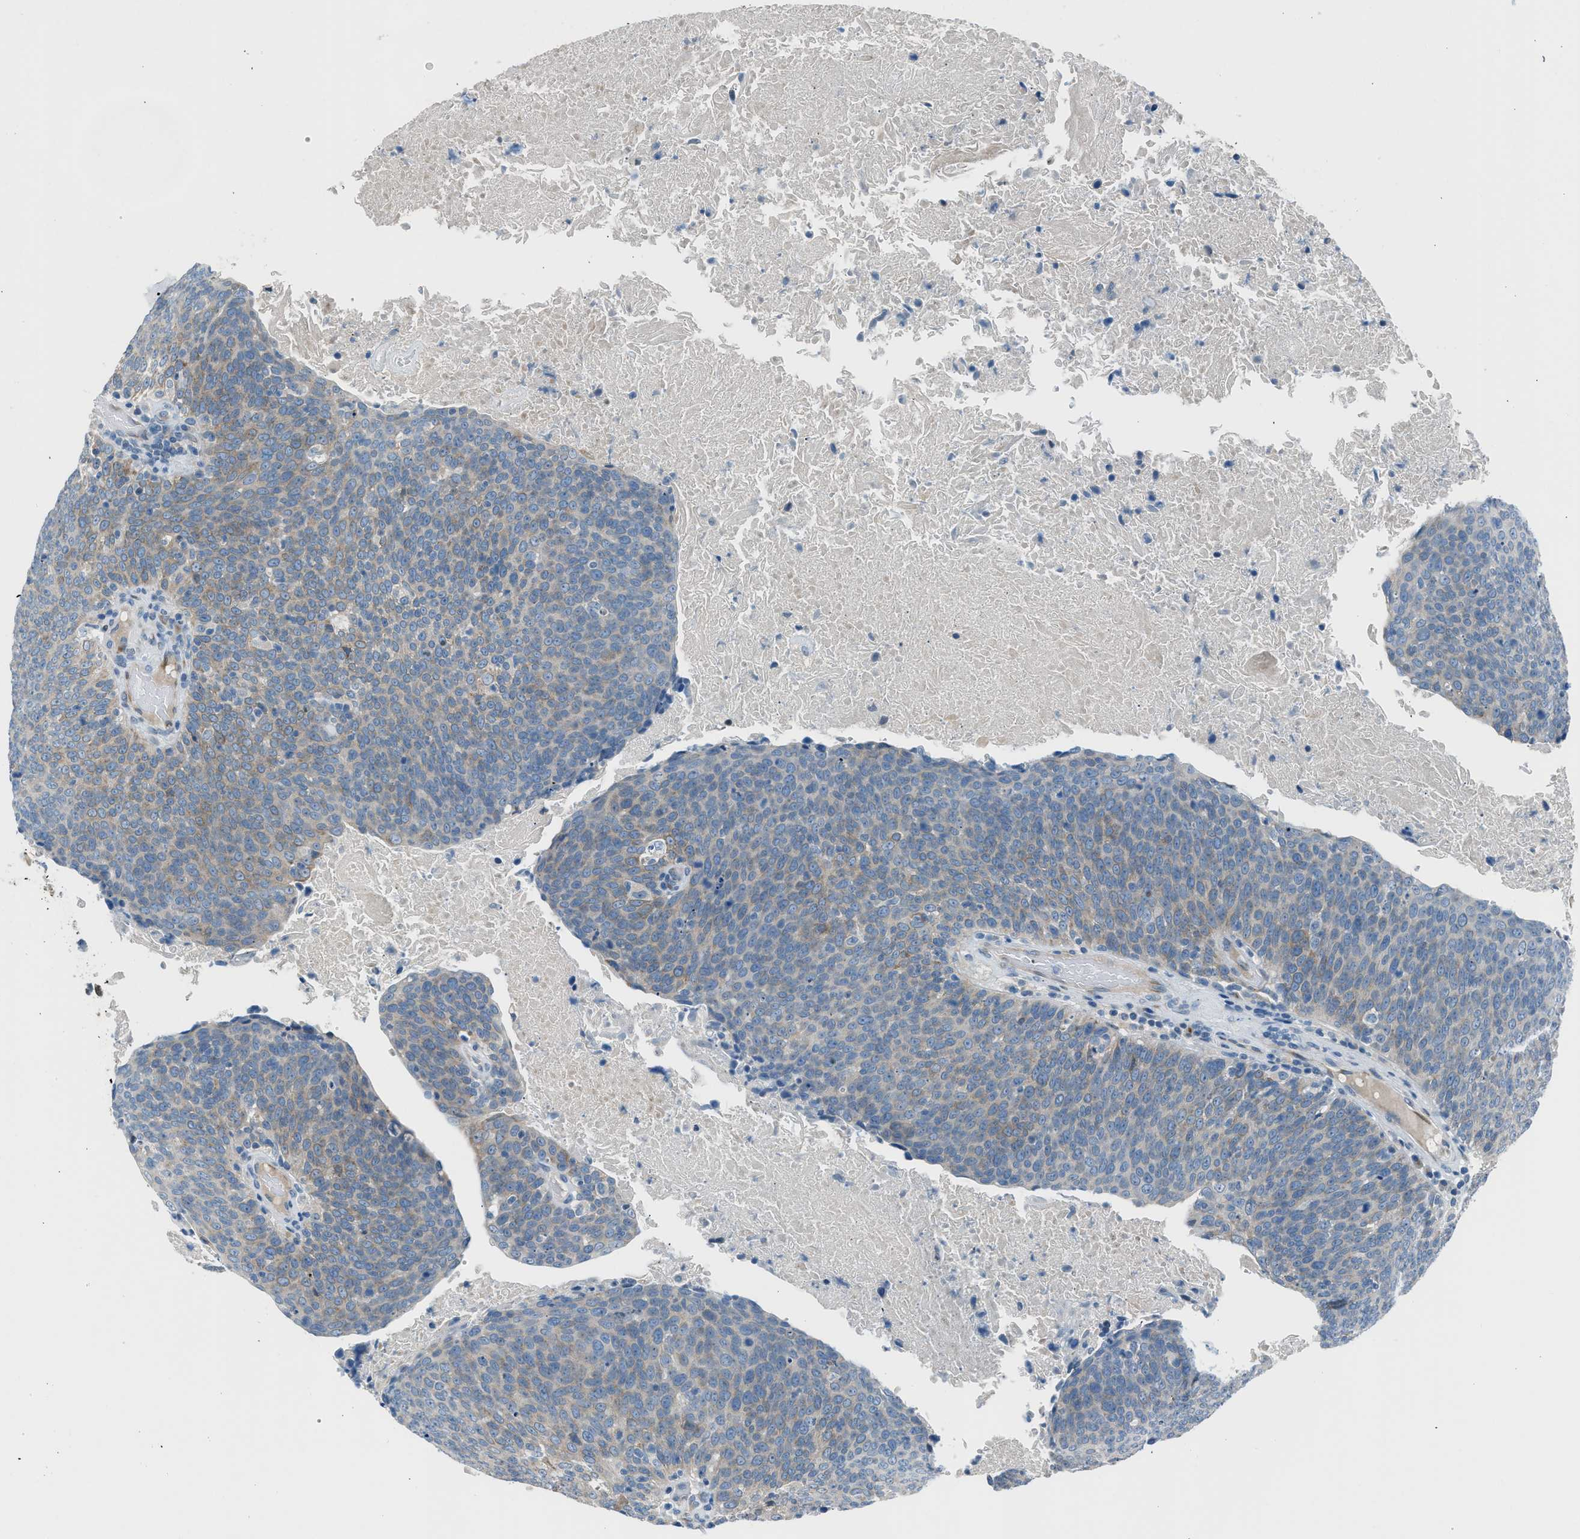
{"staining": {"intensity": "weak", "quantity": "25%-75%", "location": "cytoplasmic/membranous"}, "tissue": "head and neck cancer", "cell_type": "Tumor cells", "image_type": "cancer", "snomed": [{"axis": "morphology", "description": "Squamous cell carcinoma, NOS"}, {"axis": "morphology", "description": "Squamous cell carcinoma, metastatic, NOS"}, {"axis": "topography", "description": "Lymph node"}, {"axis": "topography", "description": "Head-Neck"}], "caption": "A brown stain highlights weak cytoplasmic/membranous expression of a protein in human head and neck cancer (squamous cell carcinoma) tumor cells.", "gene": "RNF41", "patient": {"sex": "male", "age": 62}}